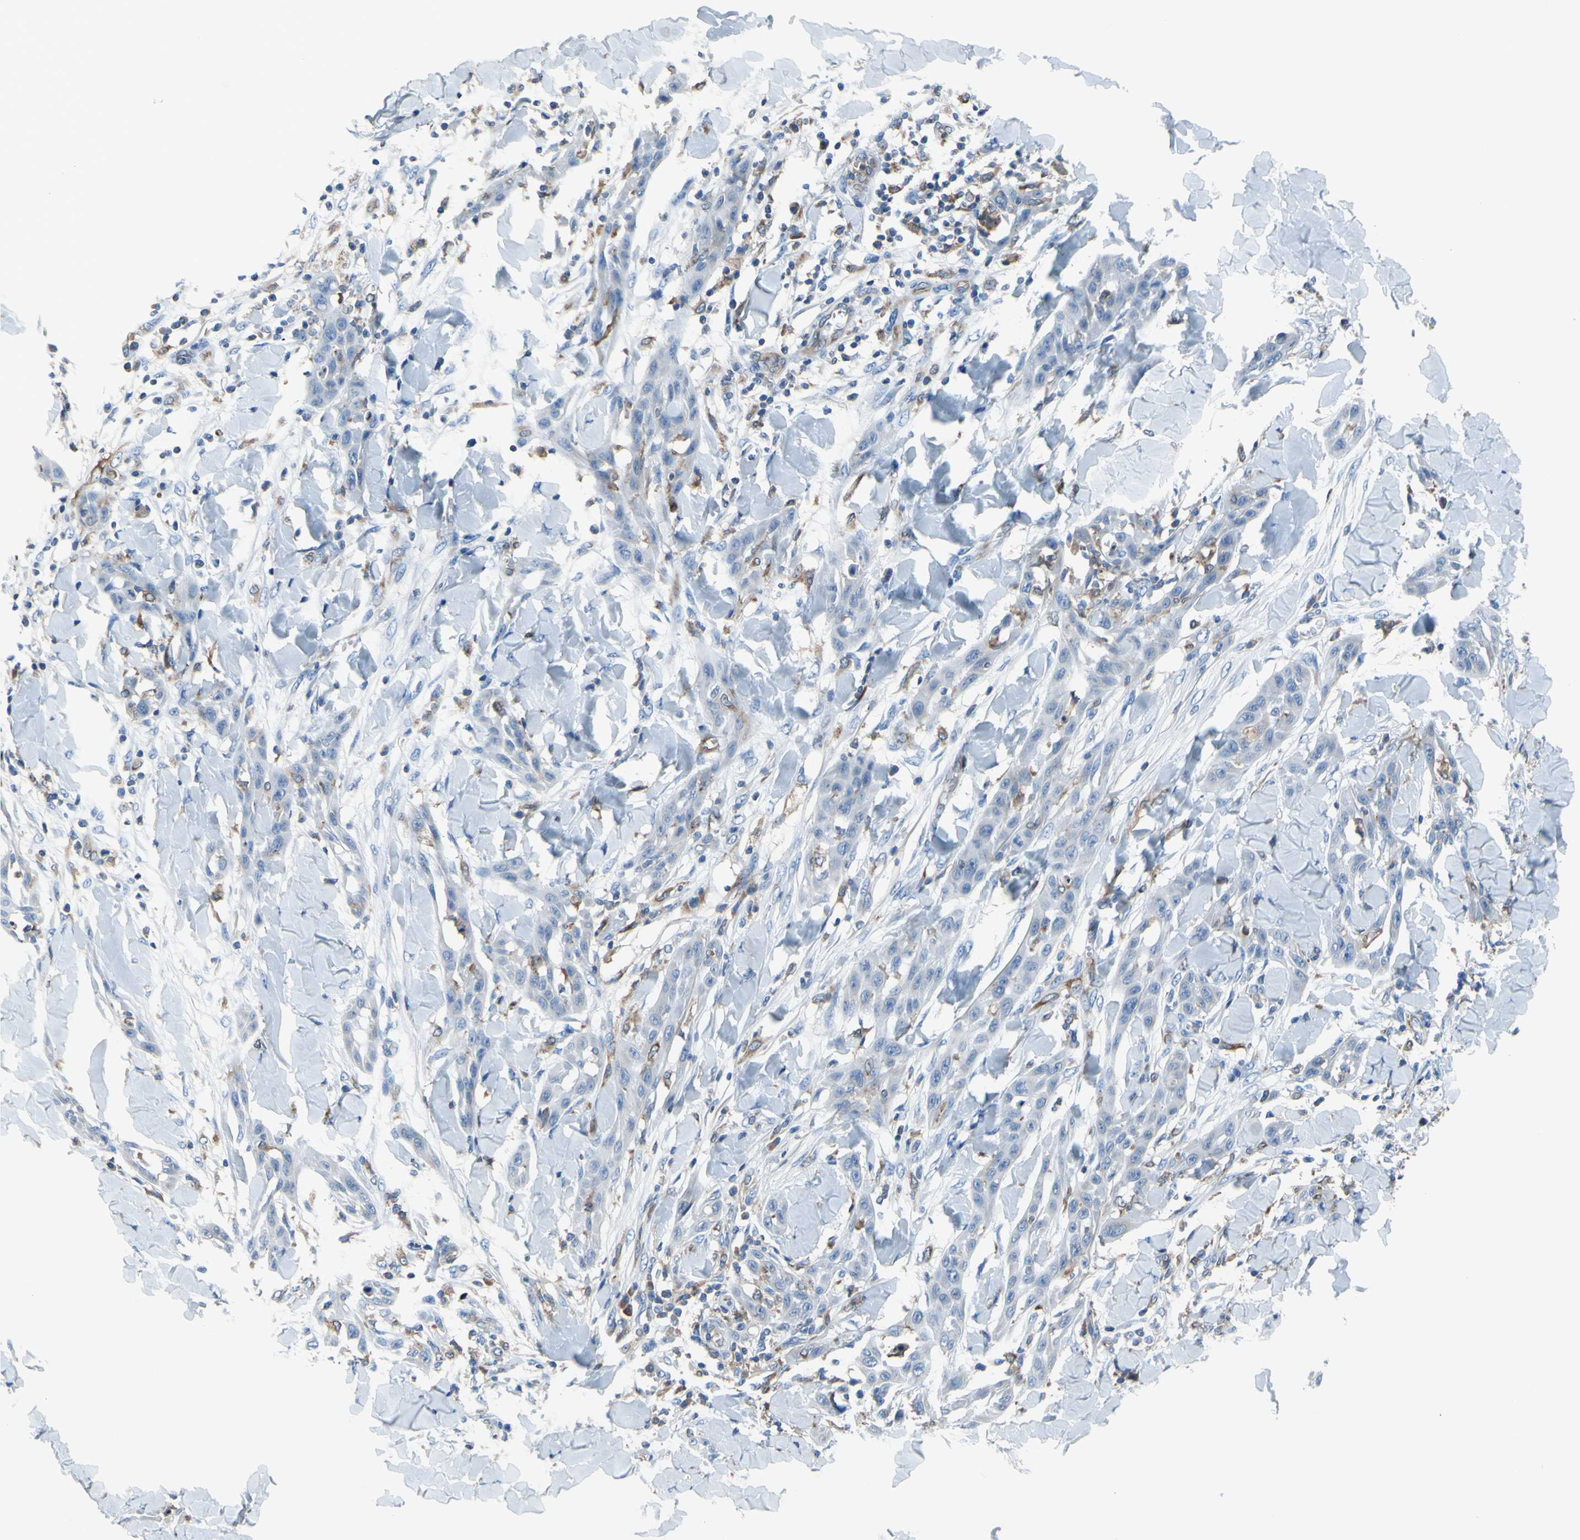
{"staining": {"intensity": "negative", "quantity": "none", "location": "none"}, "tissue": "skin cancer", "cell_type": "Tumor cells", "image_type": "cancer", "snomed": [{"axis": "morphology", "description": "Squamous cell carcinoma, NOS"}, {"axis": "topography", "description": "Skin"}], "caption": "Micrograph shows no significant protein staining in tumor cells of skin cancer.", "gene": "MGST2", "patient": {"sex": "male", "age": 24}}